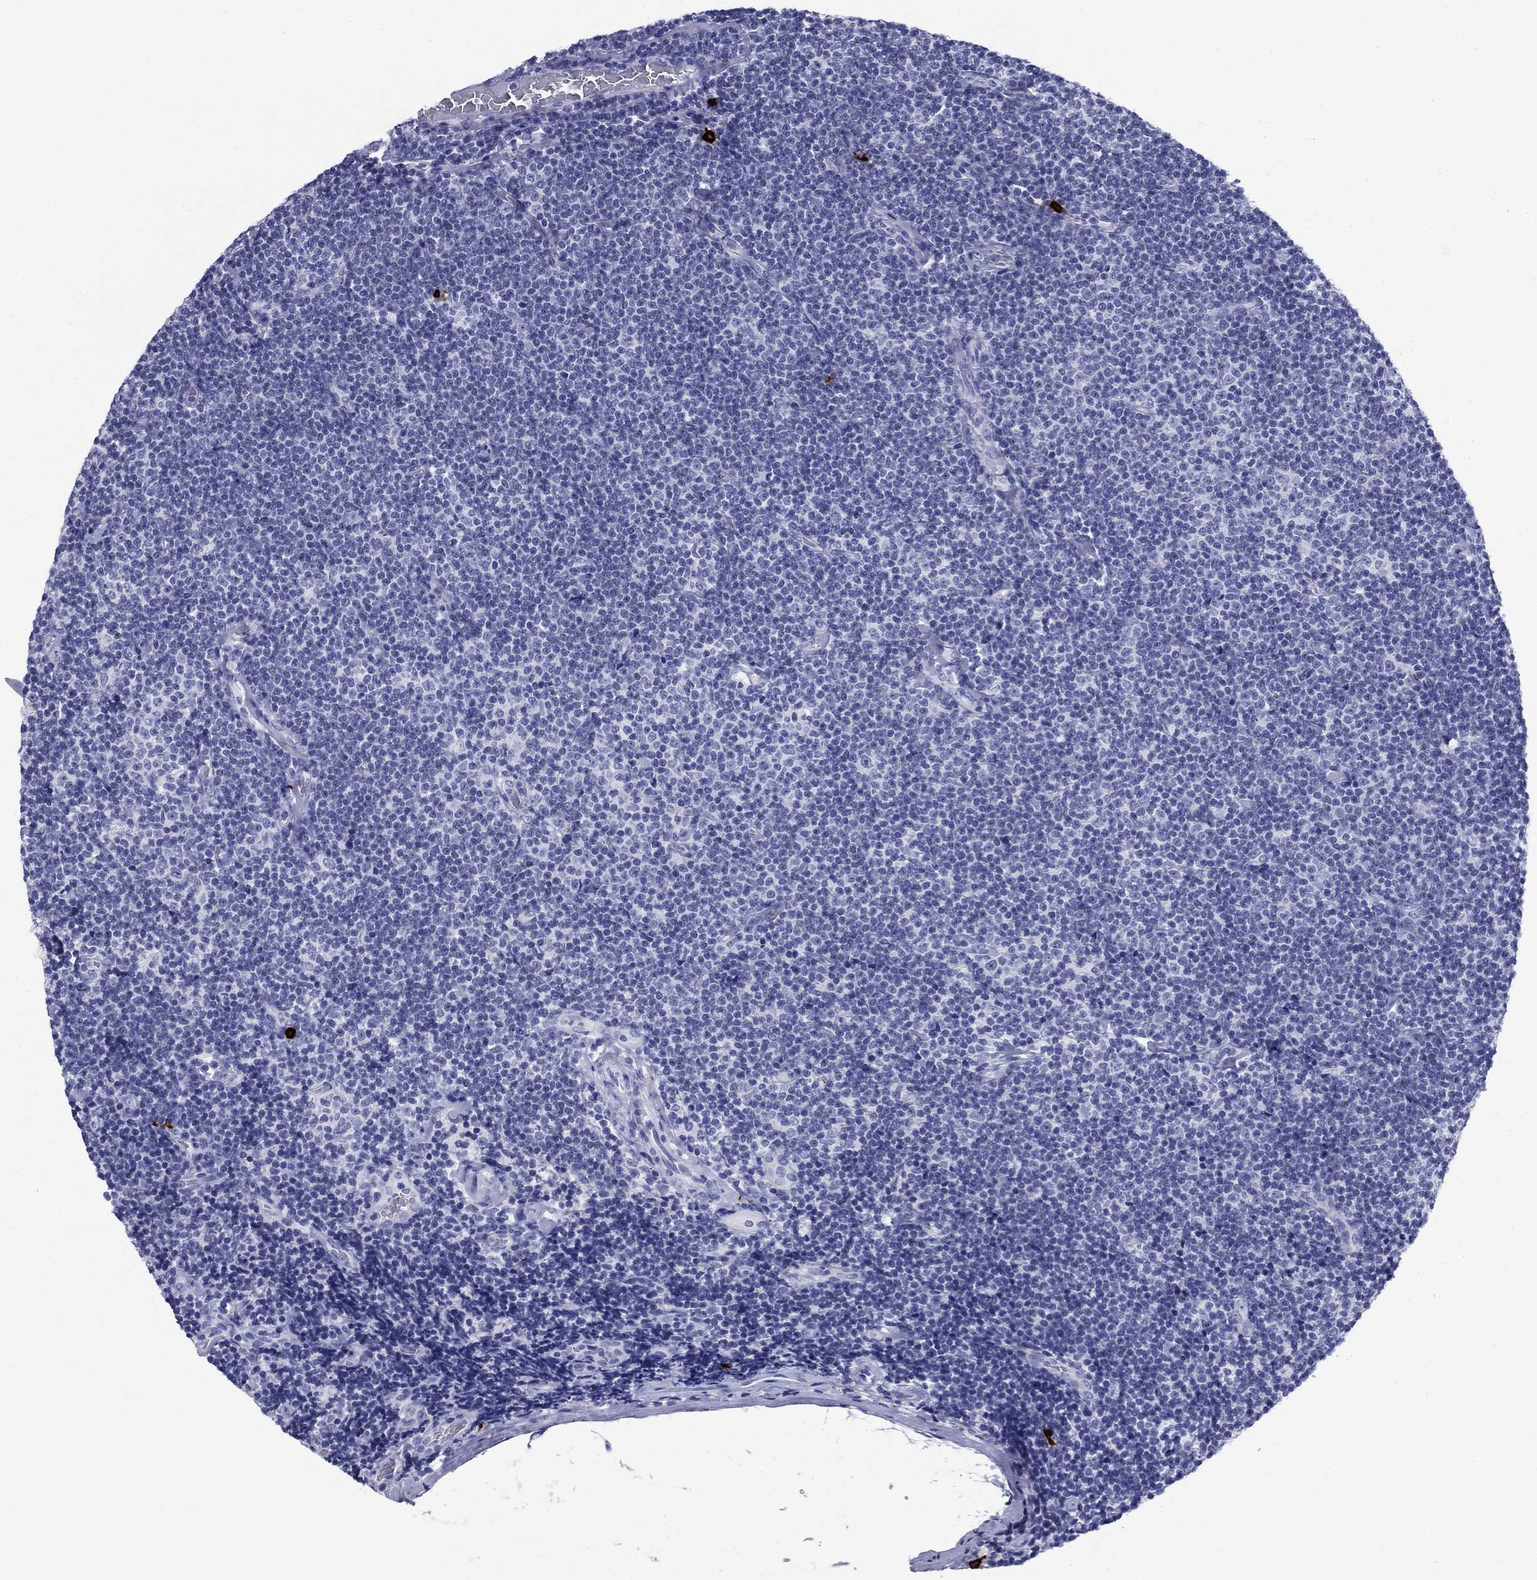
{"staining": {"intensity": "negative", "quantity": "none", "location": "none"}, "tissue": "lymphoma", "cell_type": "Tumor cells", "image_type": "cancer", "snomed": [{"axis": "morphology", "description": "Malignant lymphoma, non-Hodgkin's type, Low grade"}, {"axis": "topography", "description": "Lymph node"}], "caption": "This histopathology image is of lymphoma stained with immunohistochemistry (IHC) to label a protein in brown with the nuclei are counter-stained blue. There is no expression in tumor cells.", "gene": "CD40LG", "patient": {"sex": "male", "age": 81}}